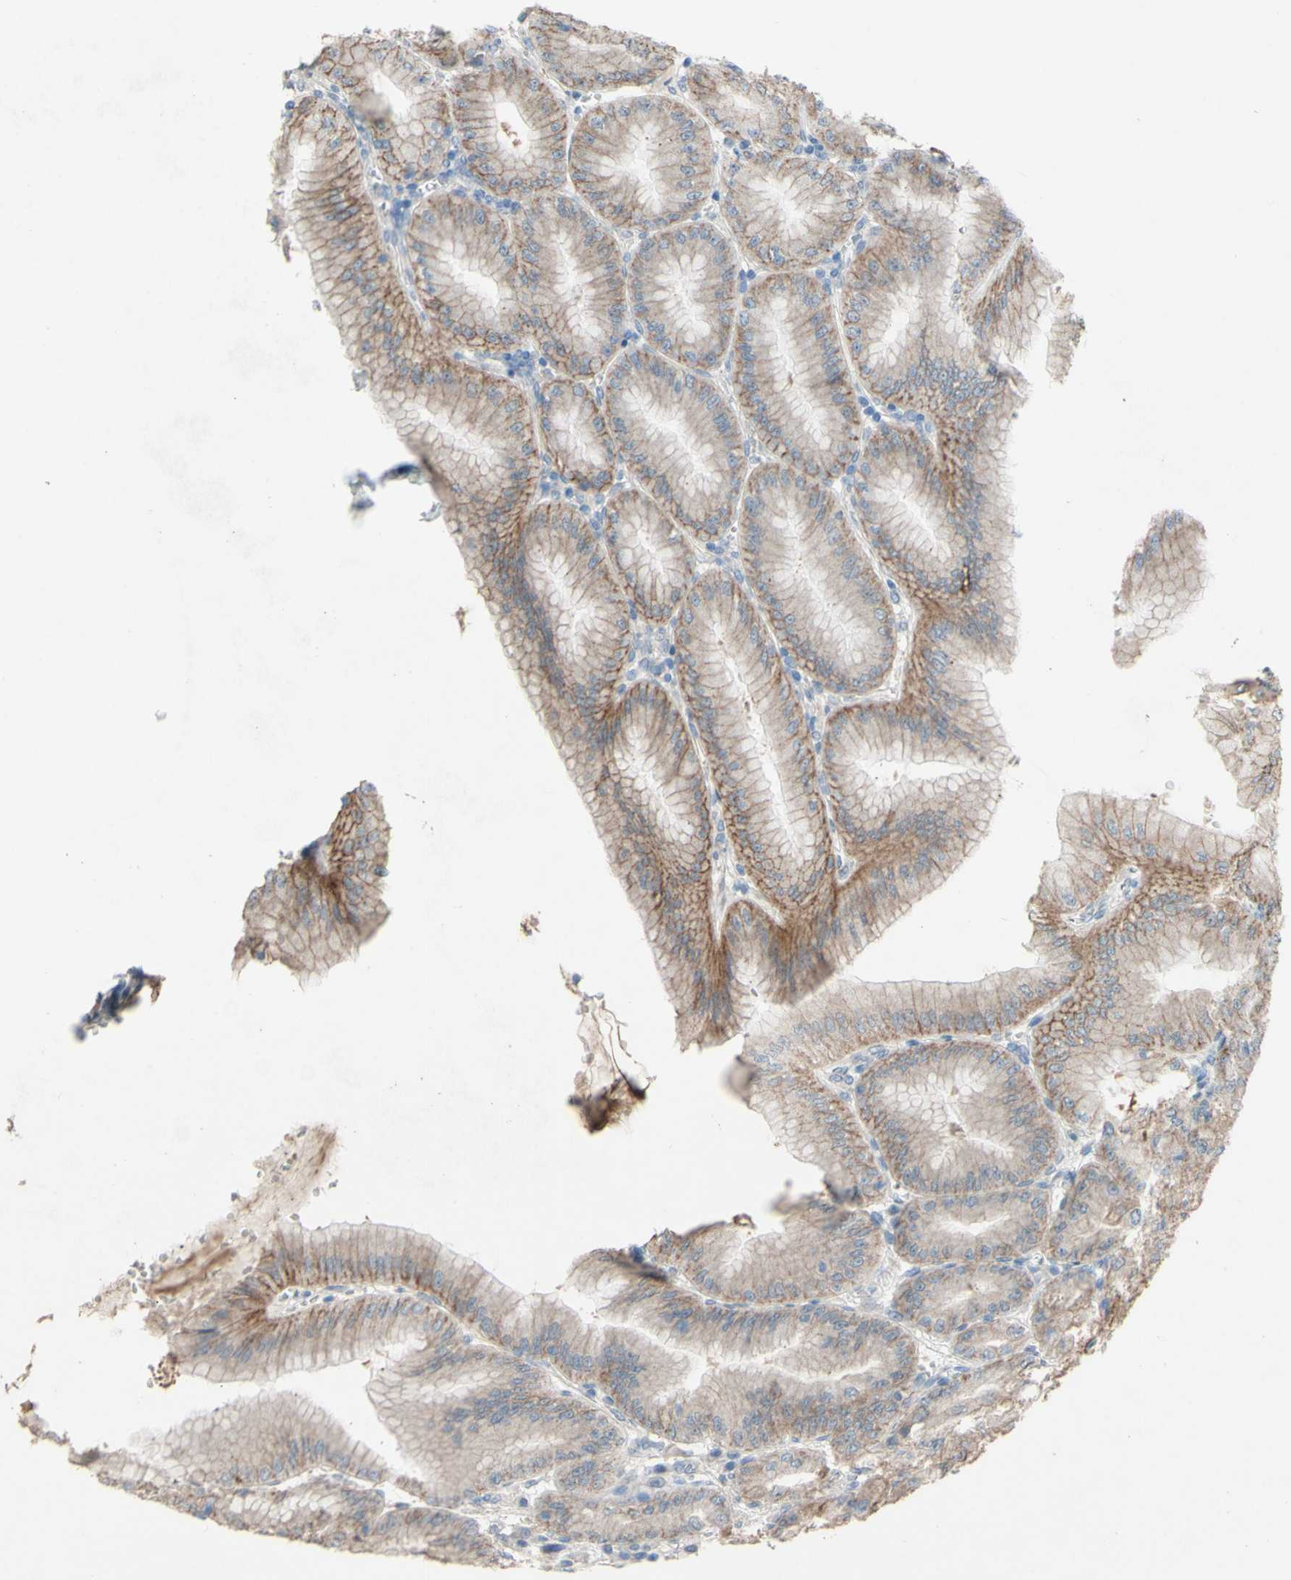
{"staining": {"intensity": "moderate", "quantity": ">75%", "location": "cytoplasmic/membranous"}, "tissue": "stomach", "cell_type": "Glandular cells", "image_type": "normal", "snomed": [{"axis": "morphology", "description": "Normal tissue, NOS"}, {"axis": "topography", "description": "Stomach, lower"}], "caption": "Brown immunohistochemical staining in normal stomach exhibits moderate cytoplasmic/membranous expression in about >75% of glandular cells. Nuclei are stained in blue.", "gene": "CDCP1", "patient": {"sex": "male", "age": 71}}